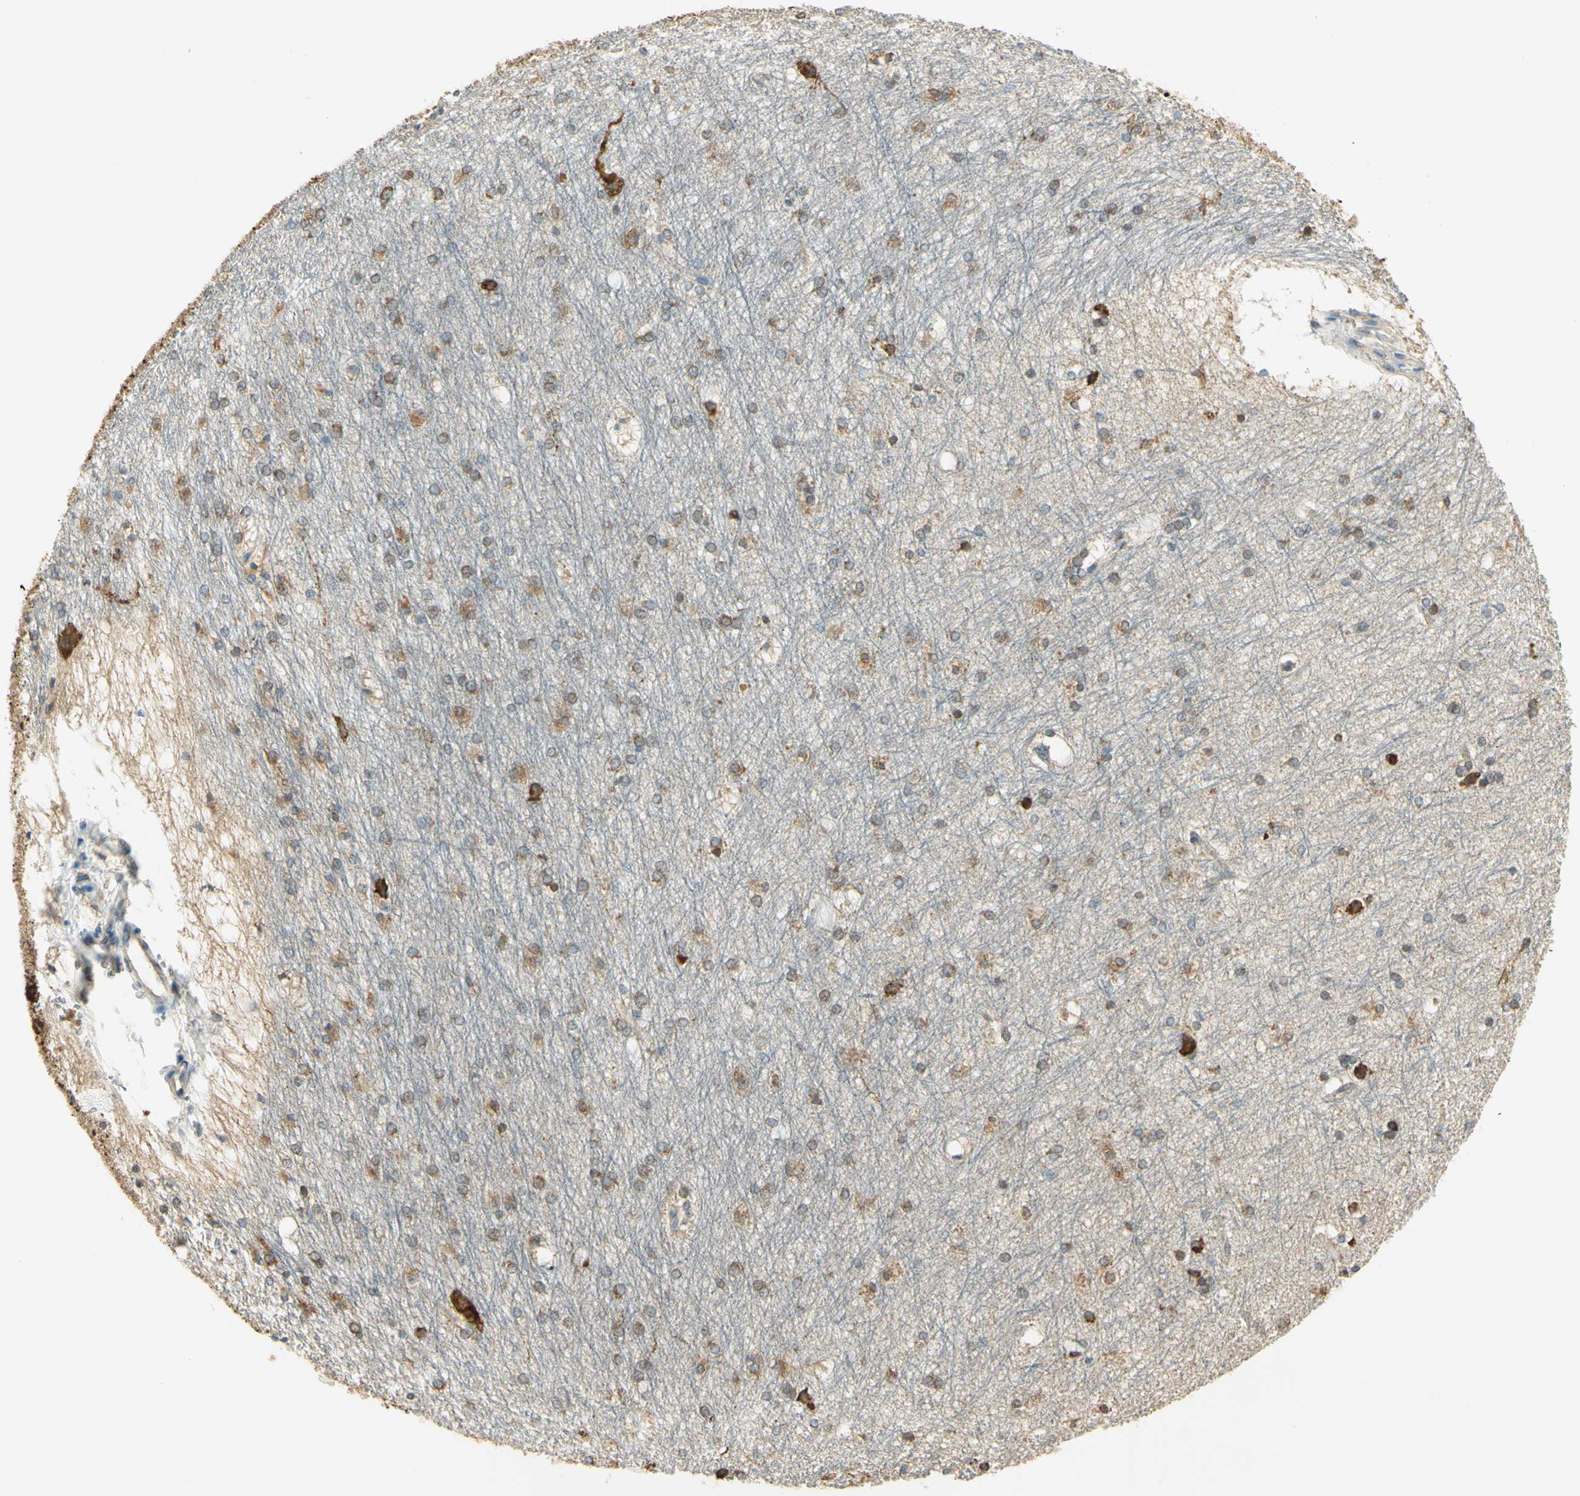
{"staining": {"intensity": "moderate", "quantity": "25%-75%", "location": "cytoplasmic/membranous"}, "tissue": "hippocampus", "cell_type": "Glial cells", "image_type": "normal", "snomed": [{"axis": "morphology", "description": "Normal tissue, NOS"}, {"axis": "topography", "description": "Hippocampus"}], "caption": "Moderate cytoplasmic/membranous protein staining is seen in about 25%-75% of glial cells in hippocampus.", "gene": "IGDCC4", "patient": {"sex": "female", "age": 19}}